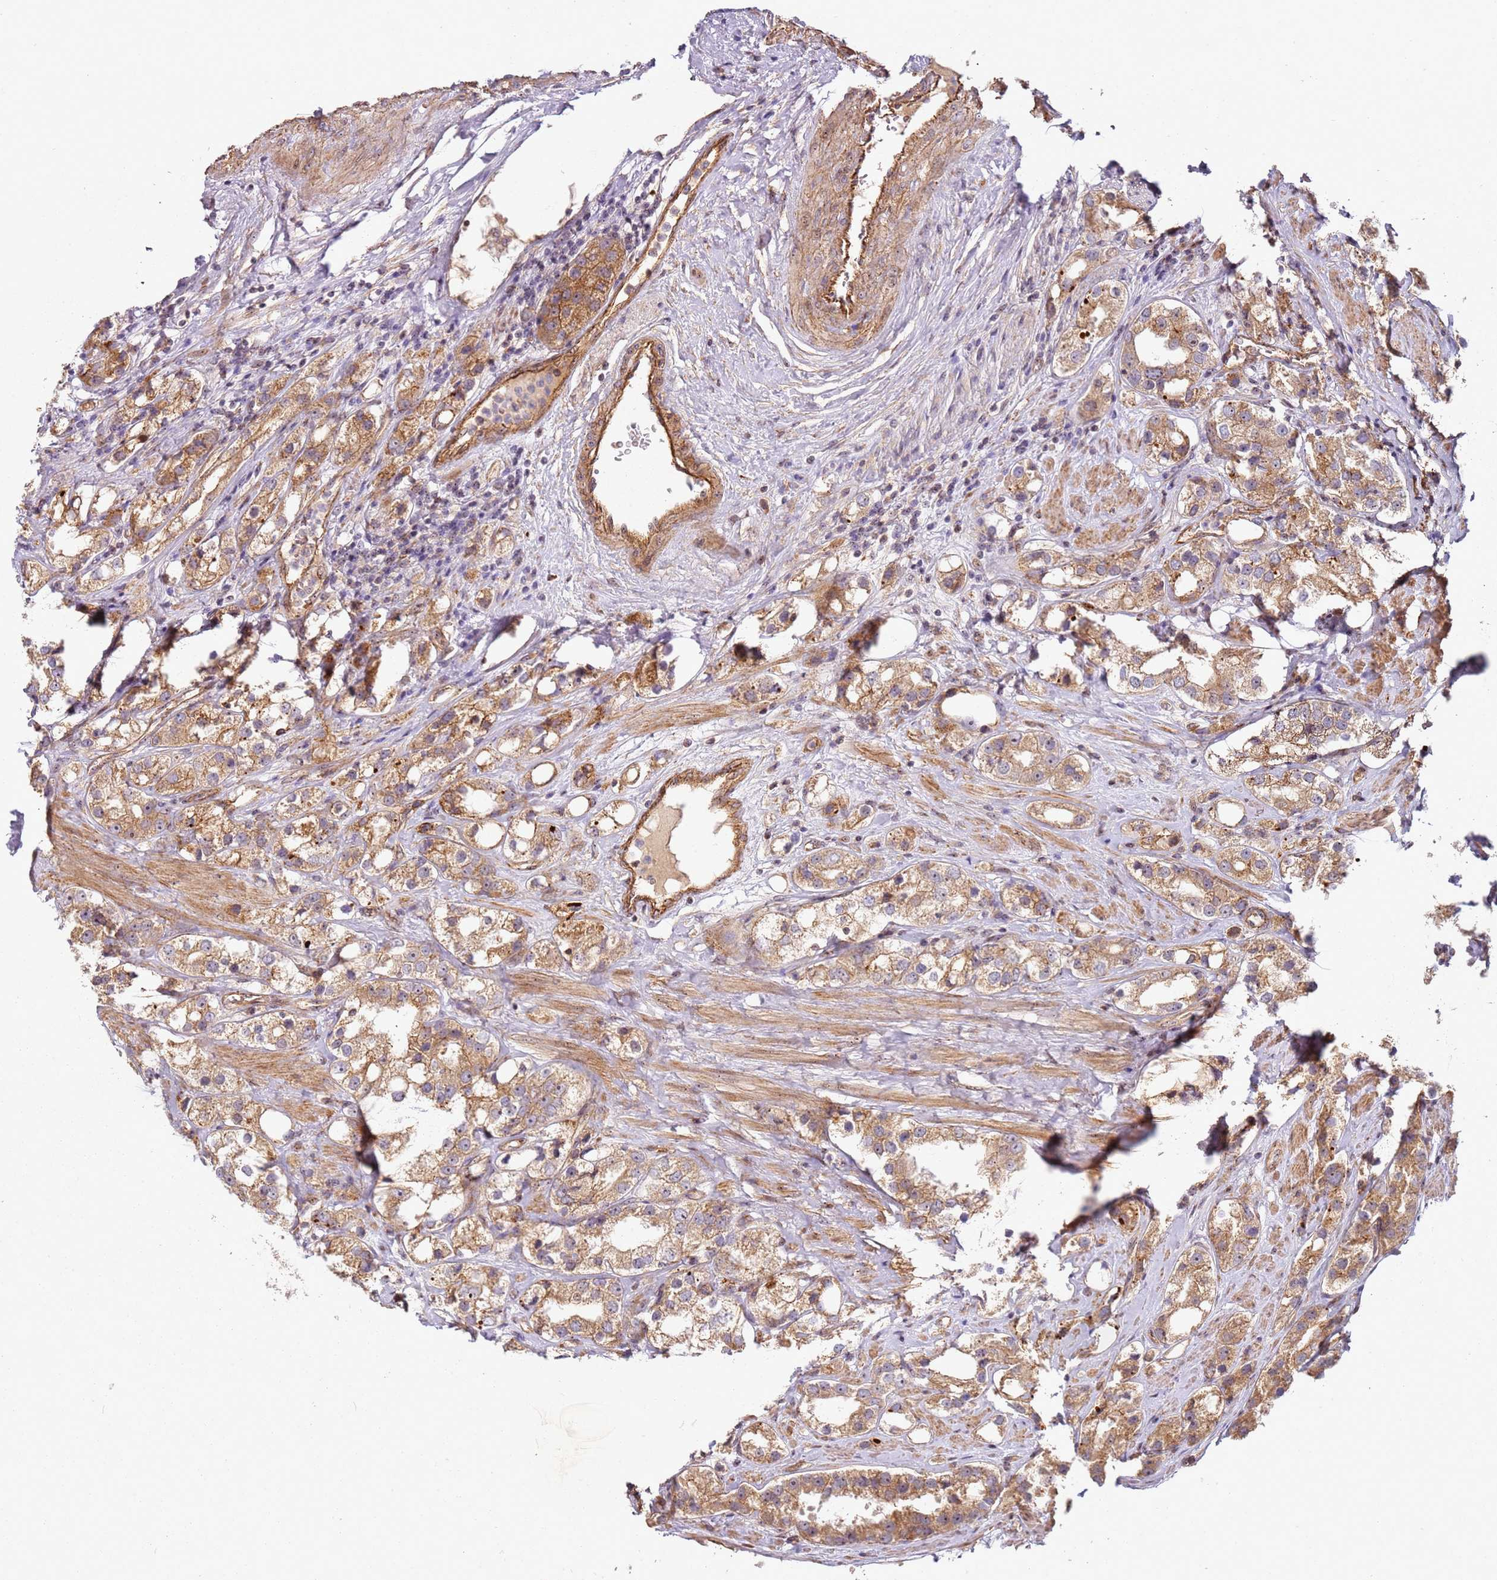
{"staining": {"intensity": "moderate", "quantity": ">75%", "location": "cytoplasmic/membranous"}, "tissue": "prostate cancer", "cell_type": "Tumor cells", "image_type": "cancer", "snomed": [{"axis": "morphology", "description": "Adenocarcinoma, NOS"}, {"axis": "topography", "description": "Prostate"}], "caption": "A micrograph showing moderate cytoplasmic/membranous positivity in approximately >75% of tumor cells in adenocarcinoma (prostate), as visualized by brown immunohistochemical staining.", "gene": "C2CD4B", "patient": {"sex": "male", "age": 79}}